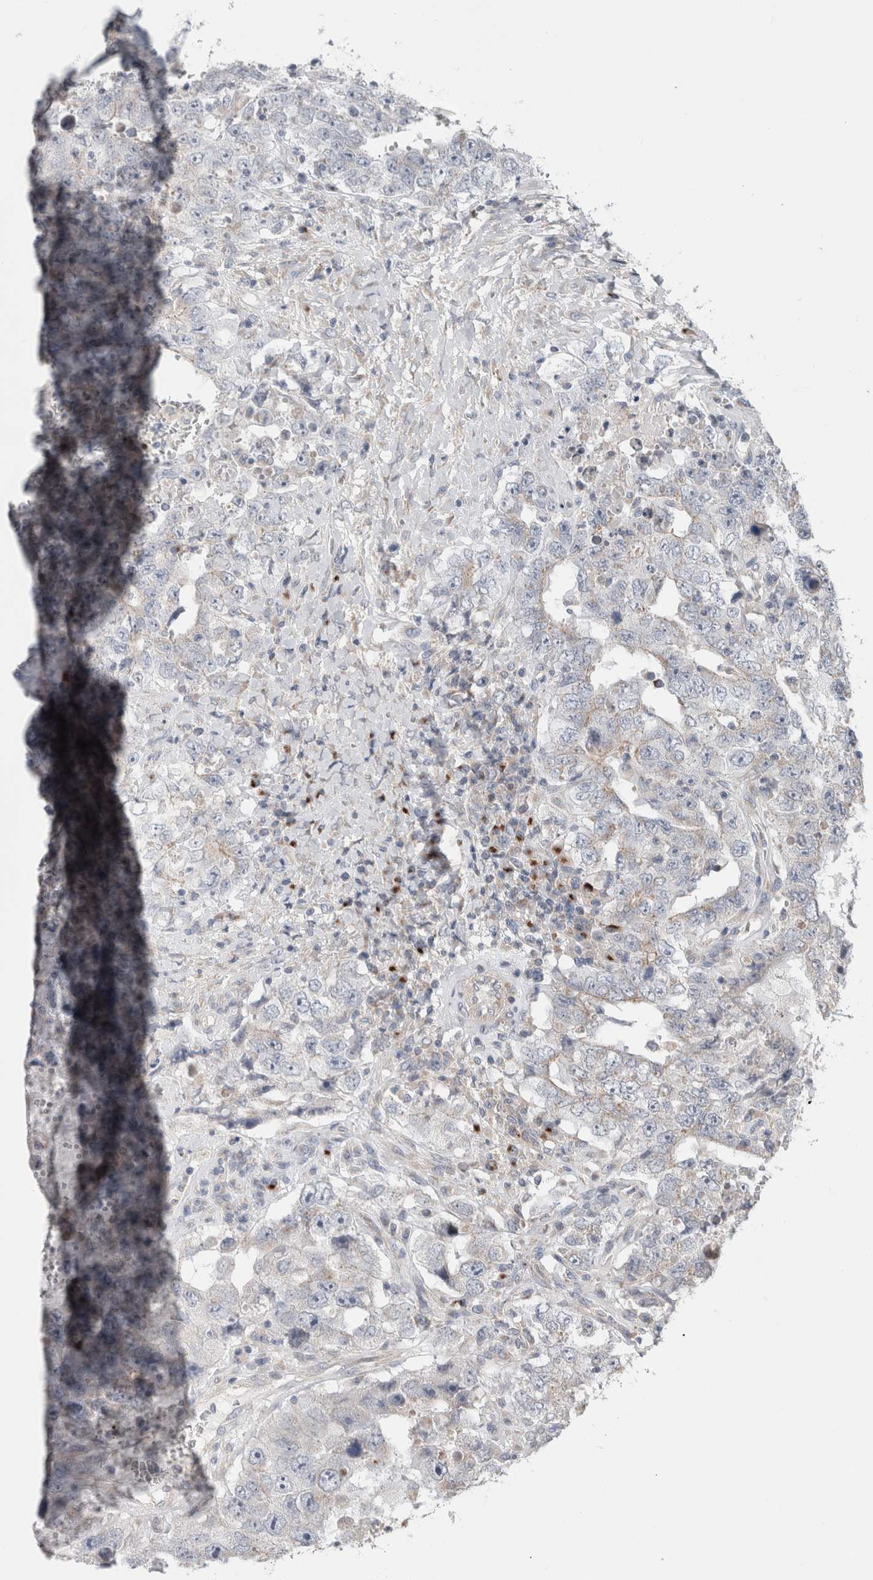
{"staining": {"intensity": "negative", "quantity": "none", "location": "none"}, "tissue": "testis cancer", "cell_type": "Tumor cells", "image_type": "cancer", "snomed": [{"axis": "morphology", "description": "Carcinoma, Embryonal, NOS"}, {"axis": "topography", "description": "Testis"}], "caption": "IHC micrograph of neoplastic tissue: testis cancer stained with DAB (3,3'-diaminobenzidine) displays no significant protein expression in tumor cells. The staining was performed using DAB to visualize the protein expression in brown, while the nuclei were stained in blue with hematoxylin (Magnification: 20x).", "gene": "TRIM5", "patient": {"sex": "male", "age": 26}}